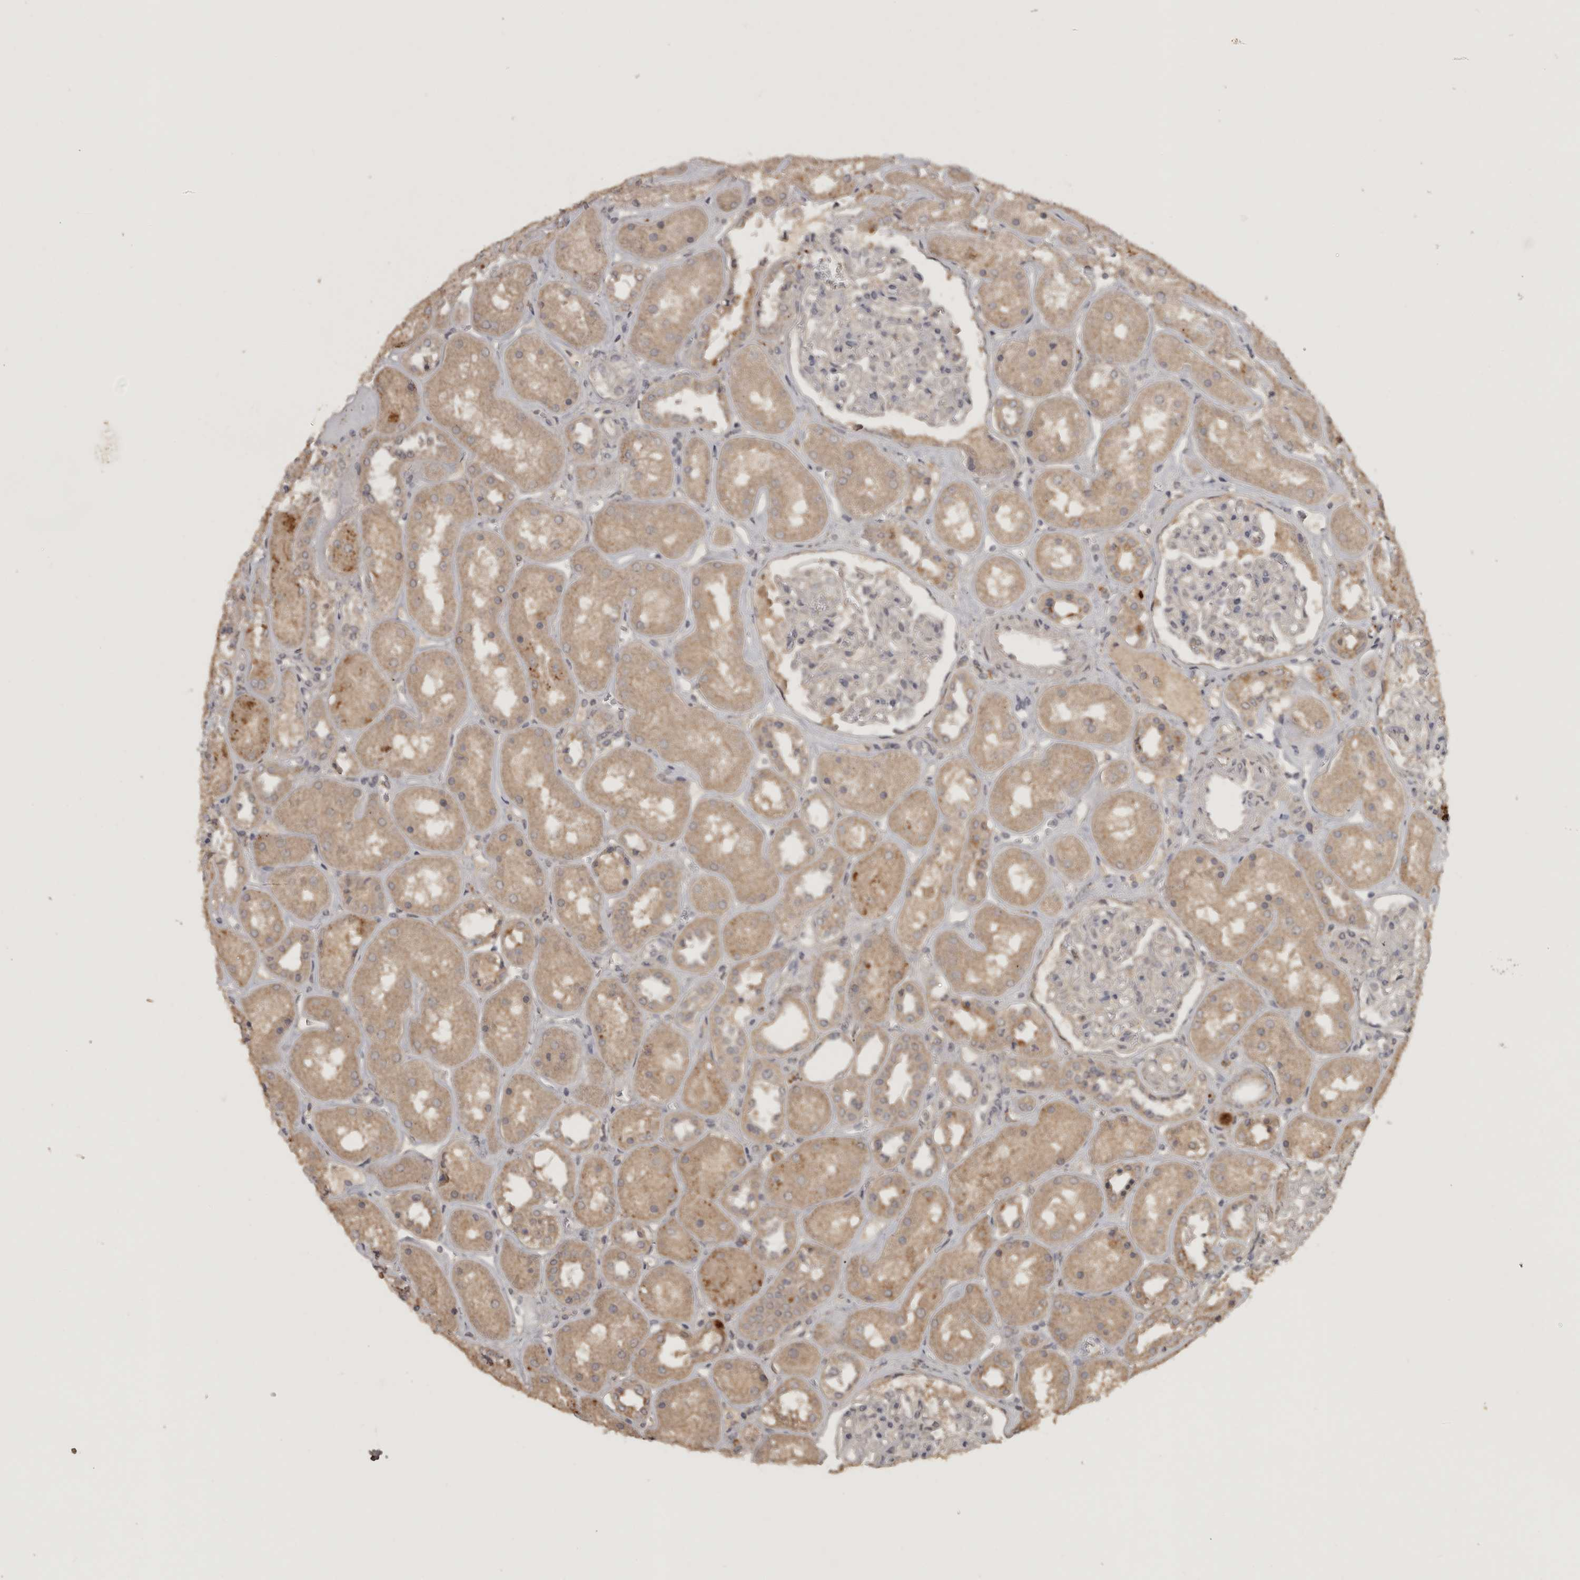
{"staining": {"intensity": "negative", "quantity": "none", "location": "none"}, "tissue": "kidney", "cell_type": "Cells in glomeruli", "image_type": "normal", "snomed": [{"axis": "morphology", "description": "Normal tissue, NOS"}, {"axis": "topography", "description": "Kidney"}], "caption": "A high-resolution micrograph shows IHC staining of unremarkable kidney, which reveals no significant expression in cells in glomeruli.", "gene": "ADAMTS4", "patient": {"sex": "male", "age": 70}}